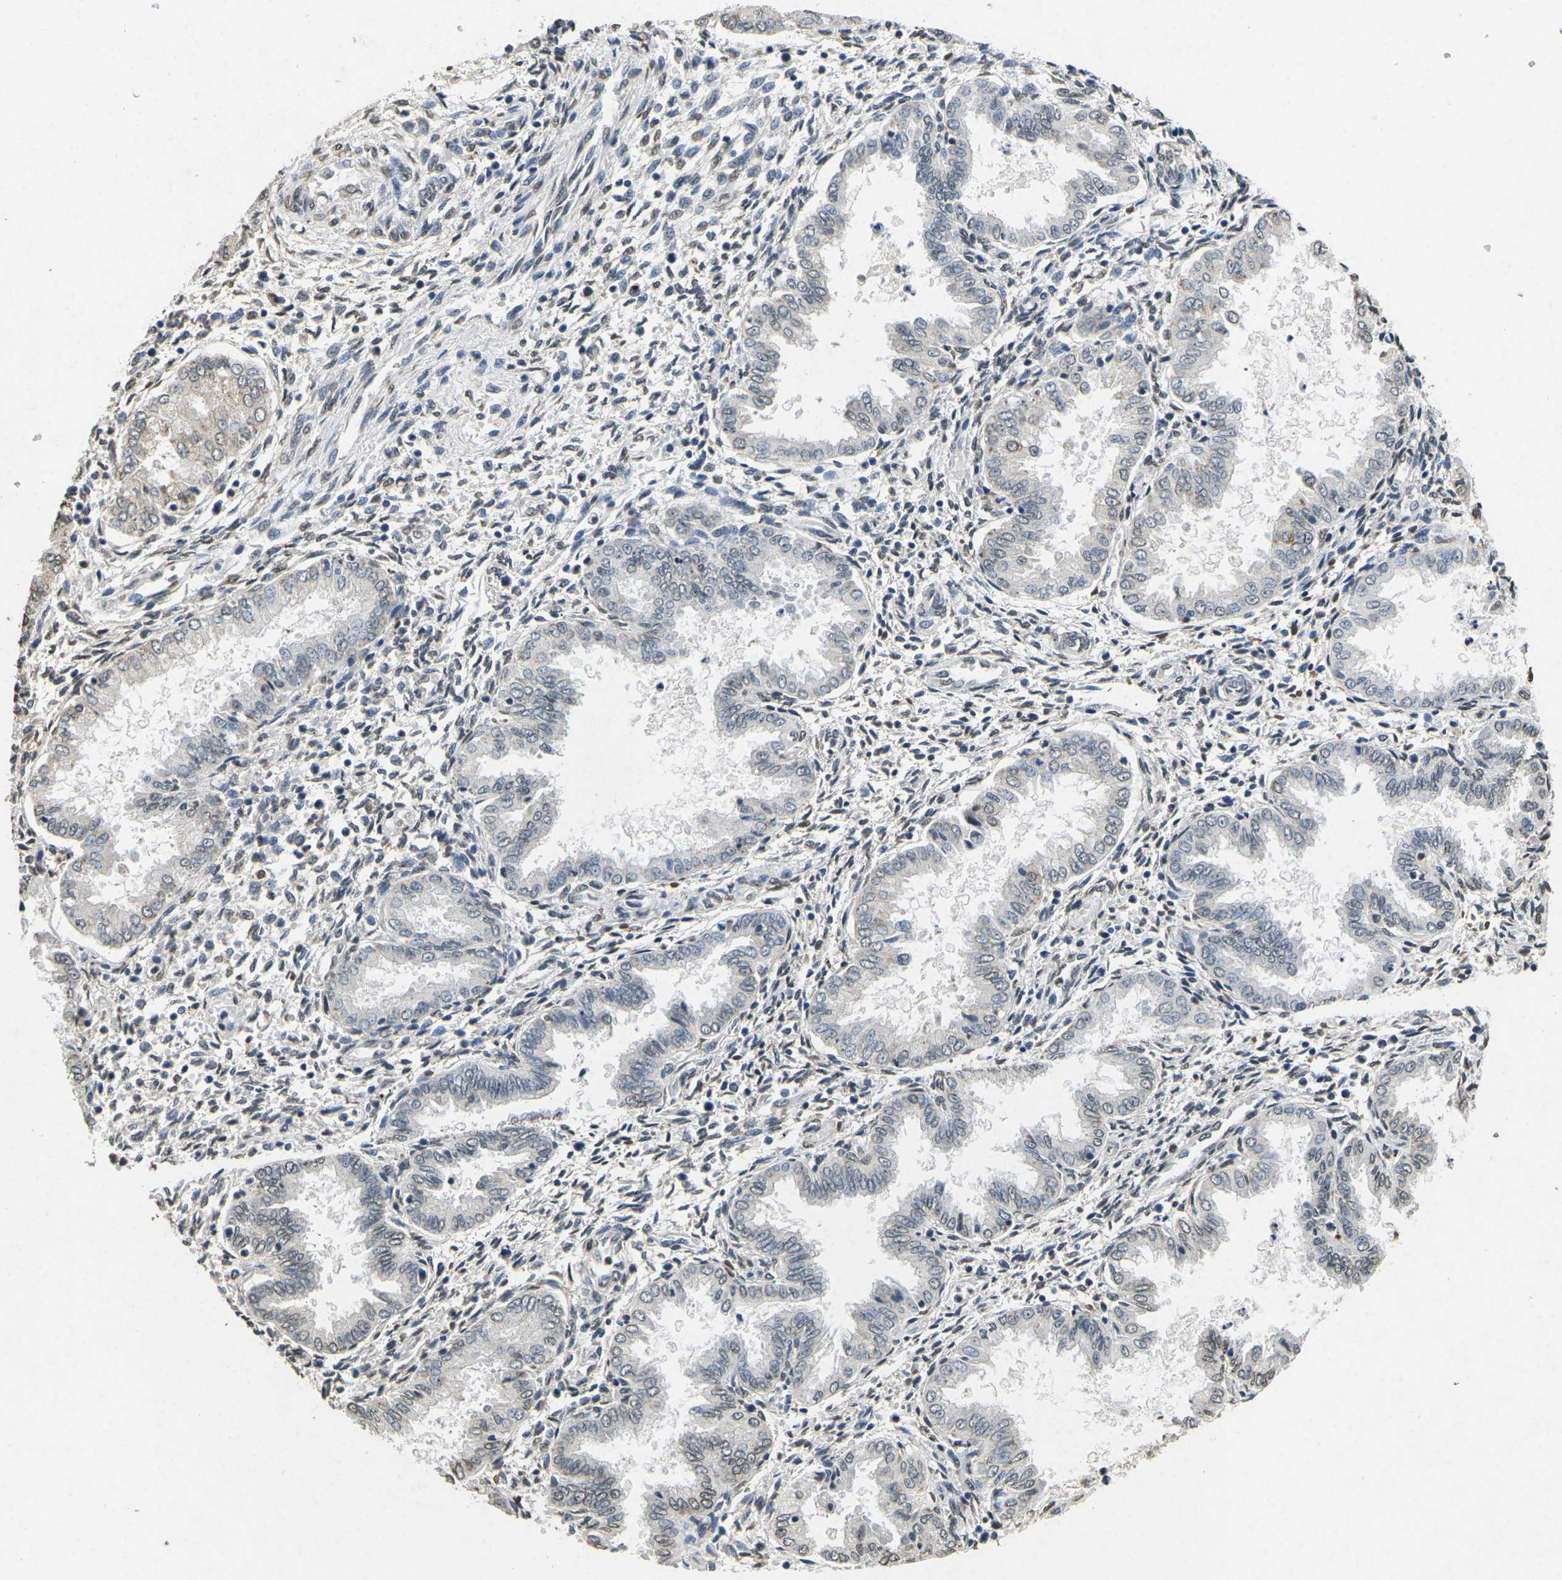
{"staining": {"intensity": "negative", "quantity": "none", "location": "none"}, "tissue": "endometrium", "cell_type": "Cells in endometrial stroma", "image_type": "normal", "snomed": [{"axis": "morphology", "description": "Normal tissue, NOS"}, {"axis": "topography", "description": "Endometrium"}], "caption": "Cells in endometrial stroma show no significant positivity in unremarkable endometrium. (Stains: DAB IHC with hematoxylin counter stain, Microscopy: brightfield microscopy at high magnification).", "gene": "SCNN1B", "patient": {"sex": "female", "age": 33}}